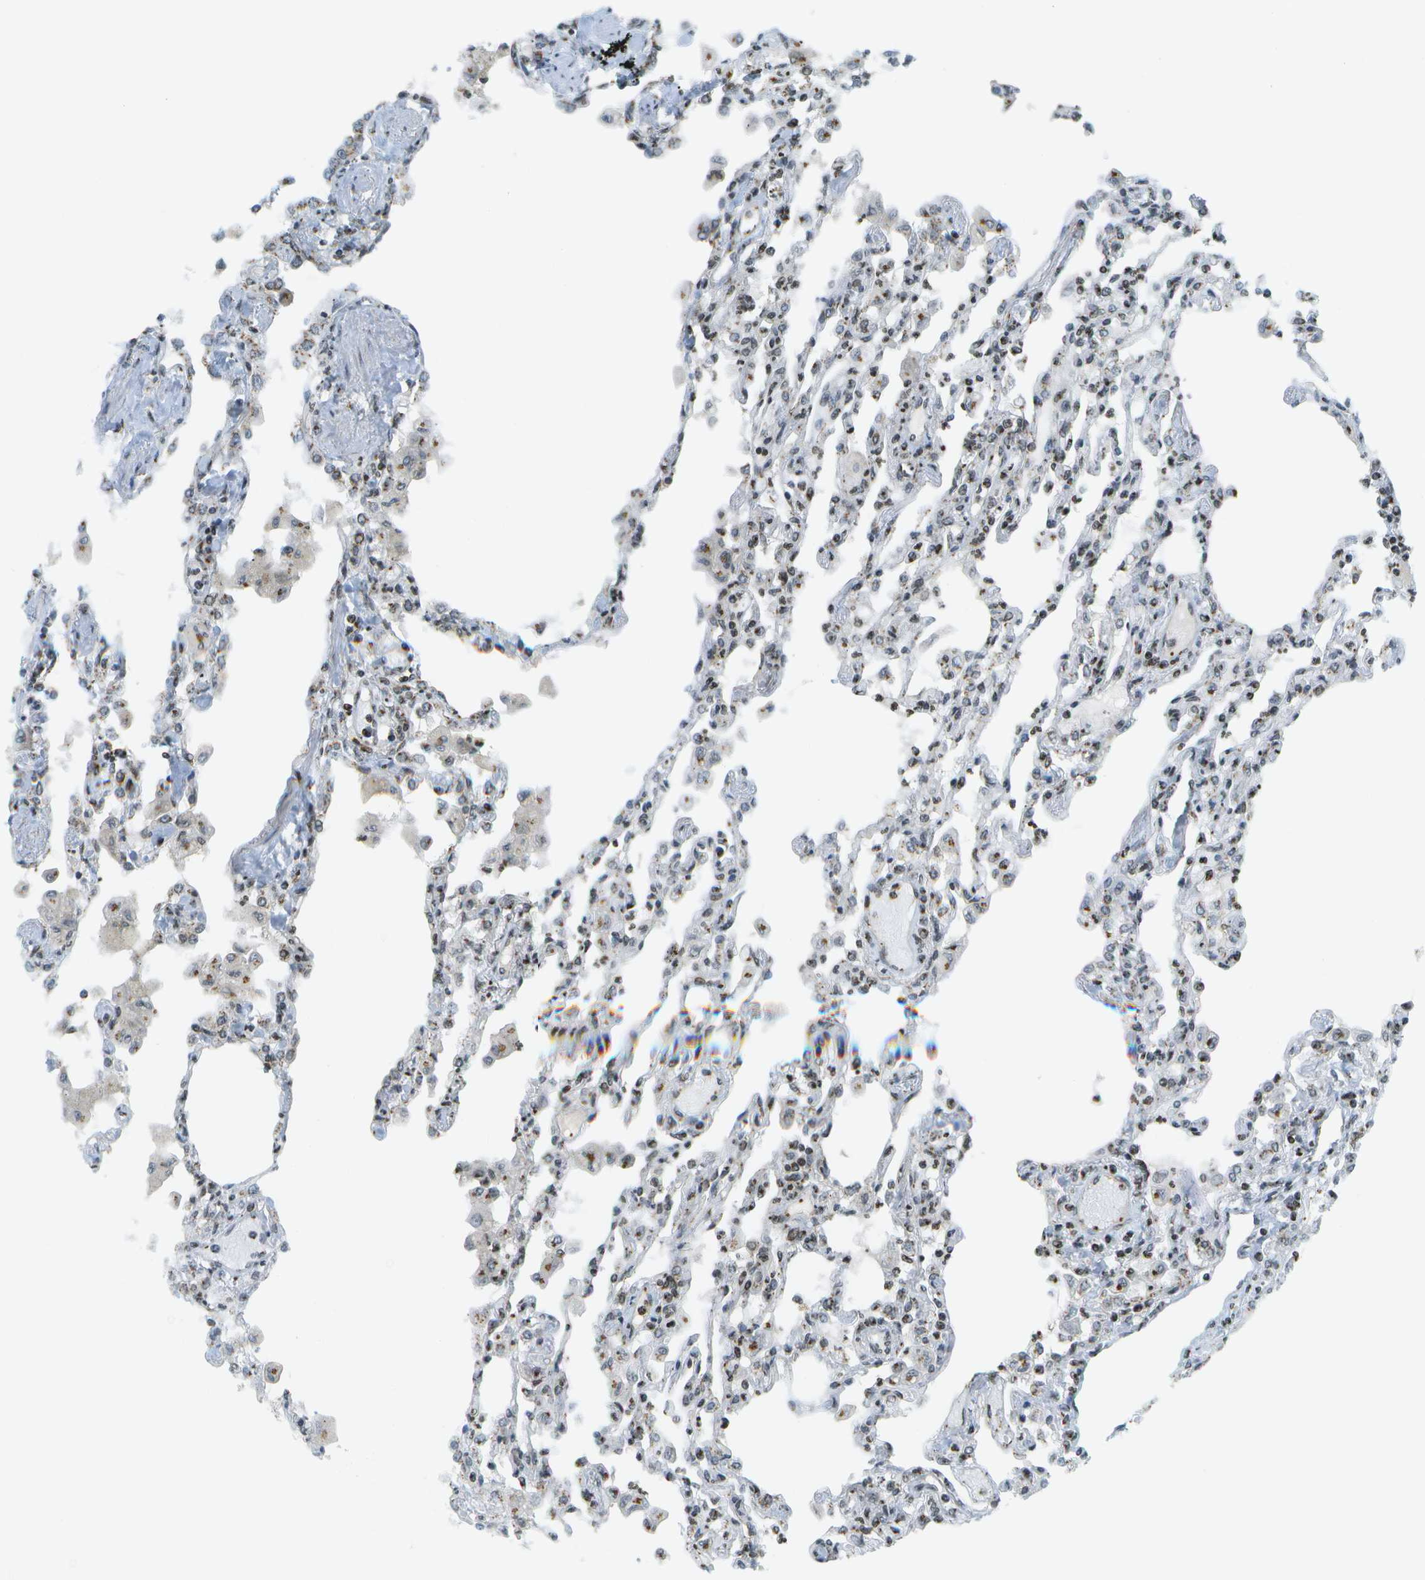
{"staining": {"intensity": "moderate", "quantity": "25%-75%", "location": "nuclear"}, "tissue": "lung", "cell_type": "Alveolar cells", "image_type": "normal", "snomed": [{"axis": "morphology", "description": "Normal tissue, NOS"}, {"axis": "topography", "description": "Bronchus"}, {"axis": "topography", "description": "Lung"}], "caption": "Immunohistochemistry (IHC) (DAB (3,3'-diaminobenzidine)) staining of unremarkable lung demonstrates moderate nuclear protein positivity in about 25%-75% of alveolar cells. The protein is shown in brown color, while the nuclei are stained blue.", "gene": "EVC", "patient": {"sex": "female", "age": 49}}